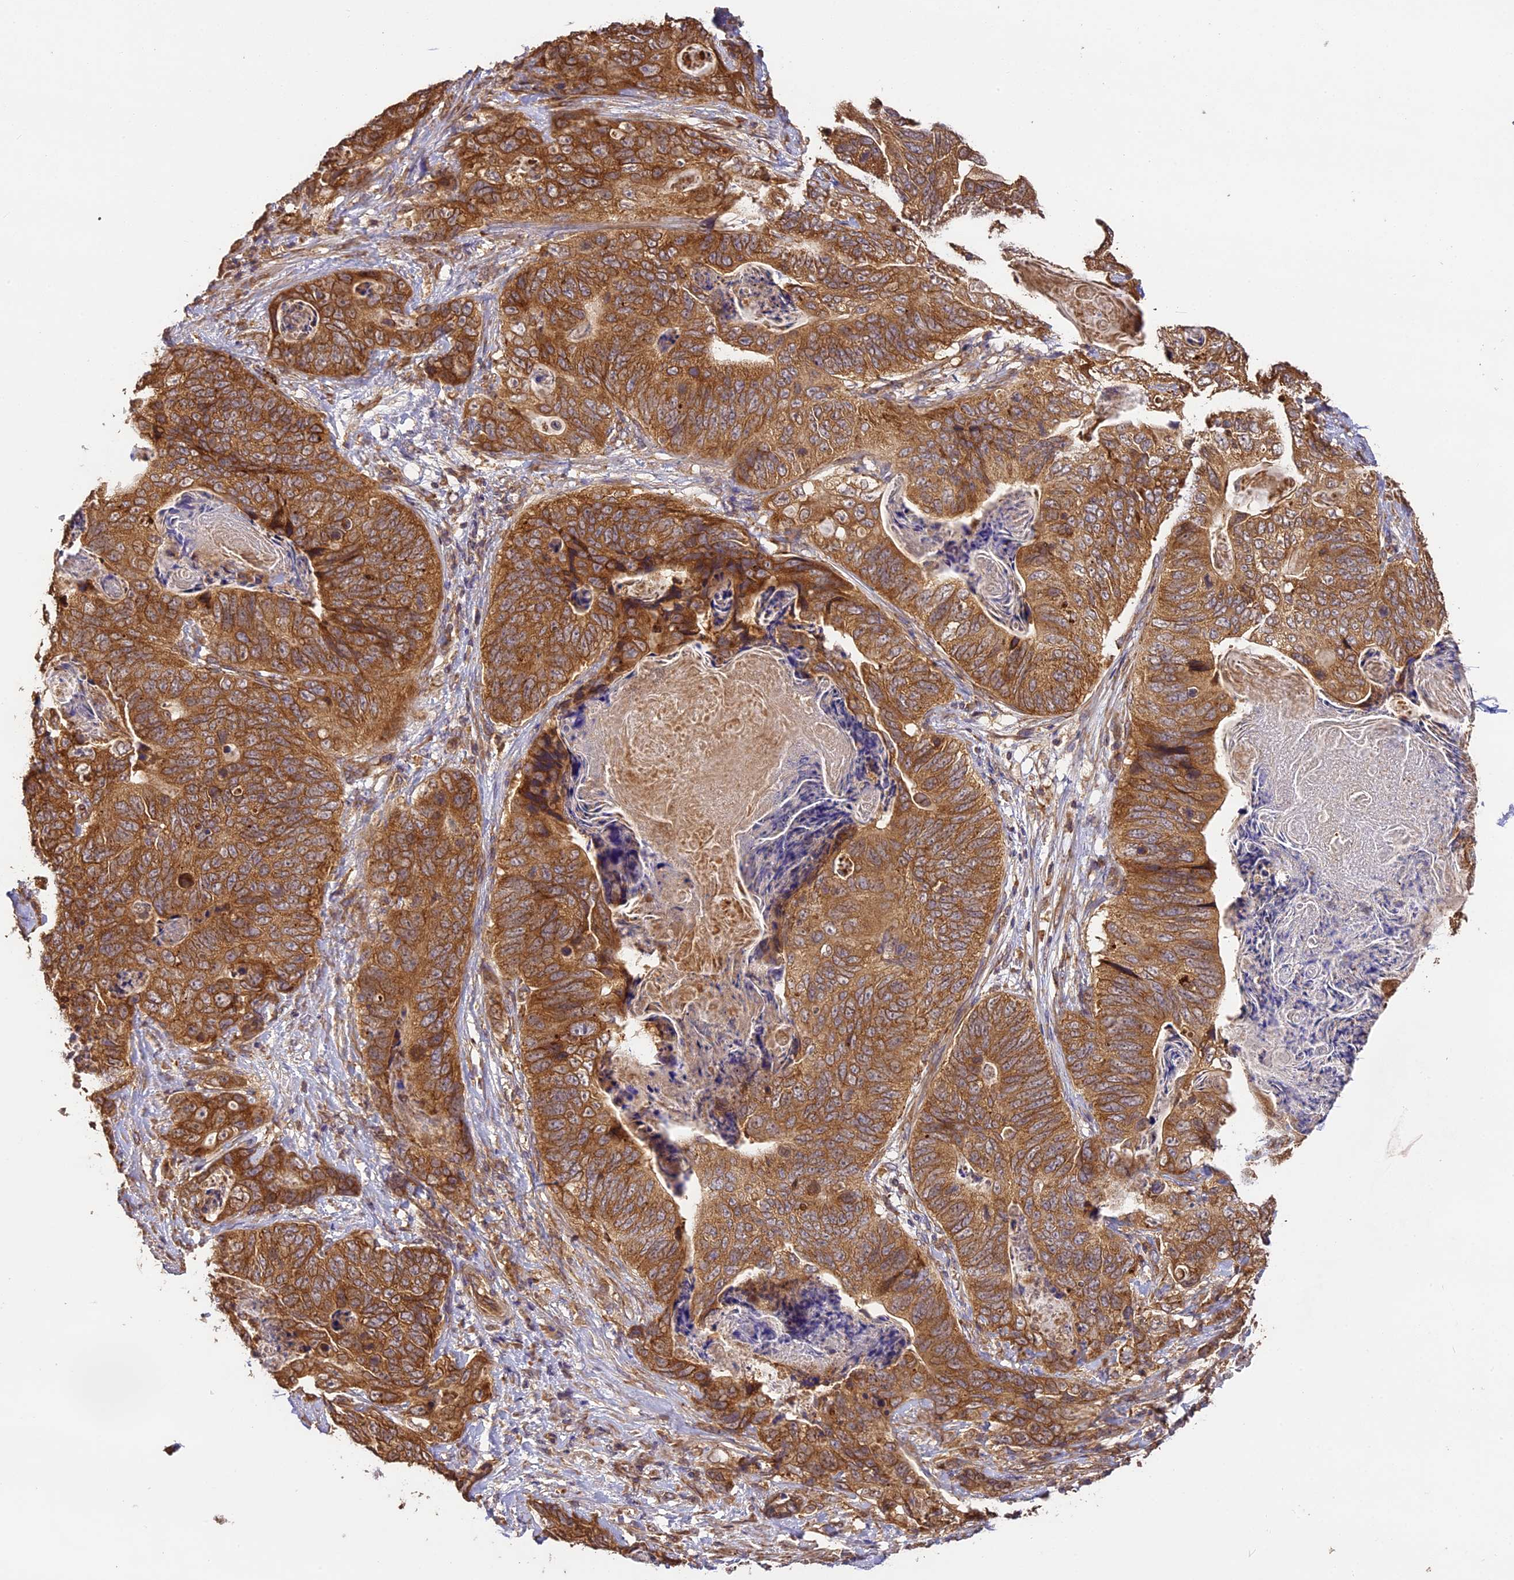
{"staining": {"intensity": "moderate", "quantity": ">75%", "location": "cytoplasmic/membranous"}, "tissue": "stomach cancer", "cell_type": "Tumor cells", "image_type": "cancer", "snomed": [{"axis": "morphology", "description": "Normal tissue, NOS"}, {"axis": "morphology", "description": "Adenocarcinoma, NOS"}, {"axis": "topography", "description": "Stomach"}], "caption": "Immunohistochemical staining of stomach cancer shows medium levels of moderate cytoplasmic/membranous positivity in about >75% of tumor cells.", "gene": "BRAP", "patient": {"sex": "female", "age": 89}}